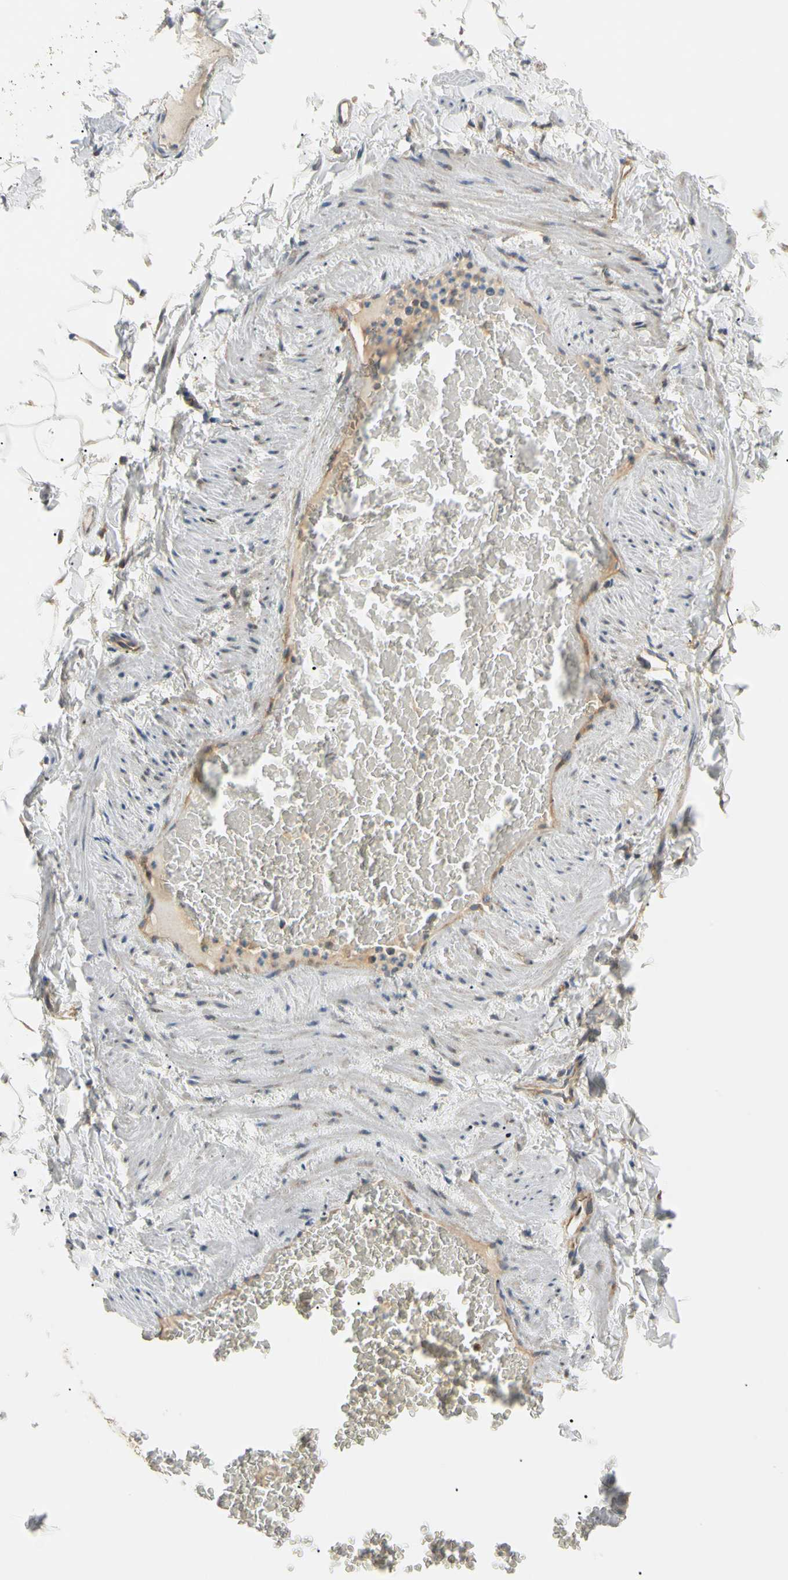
{"staining": {"intensity": "negative", "quantity": "none", "location": "none"}, "tissue": "adipose tissue", "cell_type": "Adipocytes", "image_type": "normal", "snomed": [{"axis": "morphology", "description": "Normal tissue, NOS"}, {"axis": "topography", "description": "Vascular tissue"}], "caption": "Adipocytes show no significant expression in benign adipose tissue.", "gene": "TBC1D10A", "patient": {"sex": "male", "age": 41}}